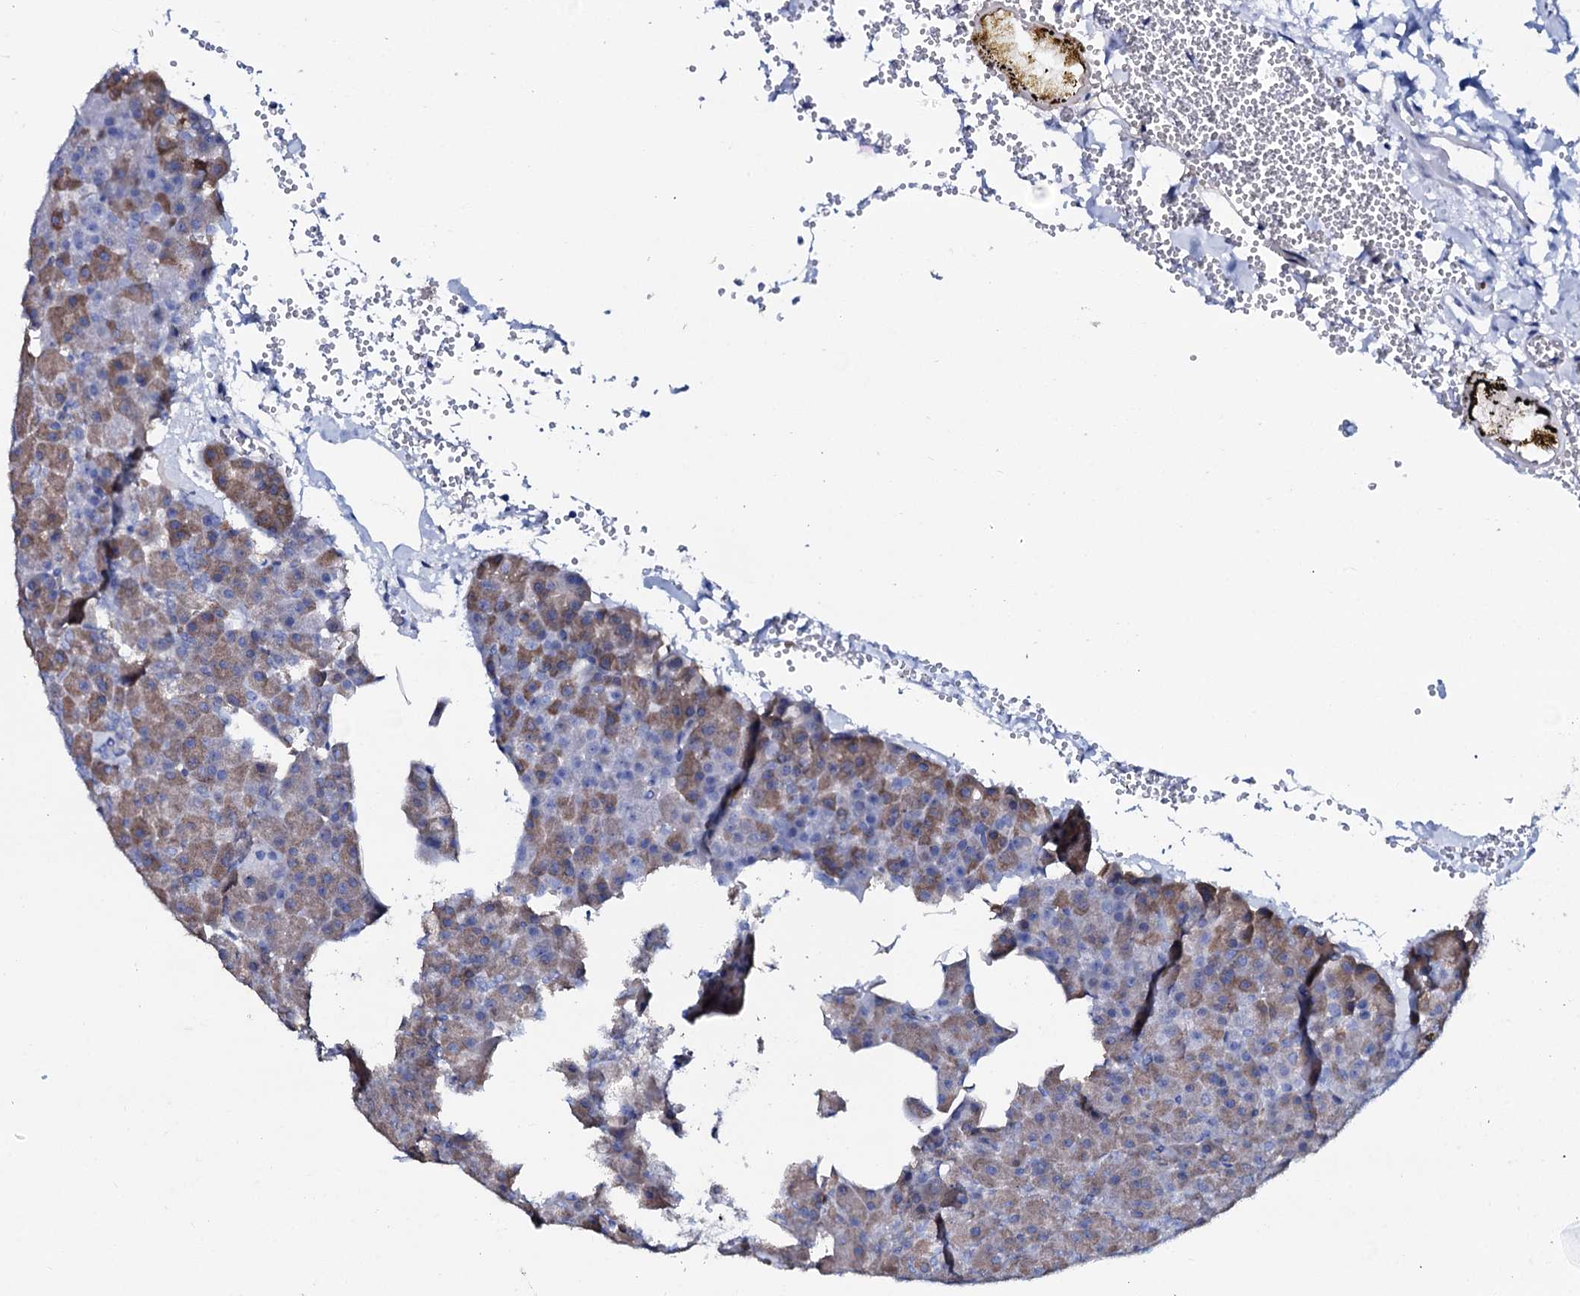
{"staining": {"intensity": "weak", "quantity": "25%-75%", "location": "cytoplasmic/membranous"}, "tissue": "pancreas", "cell_type": "Exocrine glandular cells", "image_type": "normal", "snomed": [{"axis": "morphology", "description": "Normal tissue, NOS"}, {"axis": "morphology", "description": "Carcinoid, malignant, NOS"}, {"axis": "topography", "description": "Pancreas"}], "caption": "A histopathology image of pancreas stained for a protein exhibits weak cytoplasmic/membranous brown staining in exocrine glandular cells. (DAB IHC, brown staining for protein, blue staining for nuclei).", "gene": "AMER2", "patient": {"sex": "female", "age": 35}}